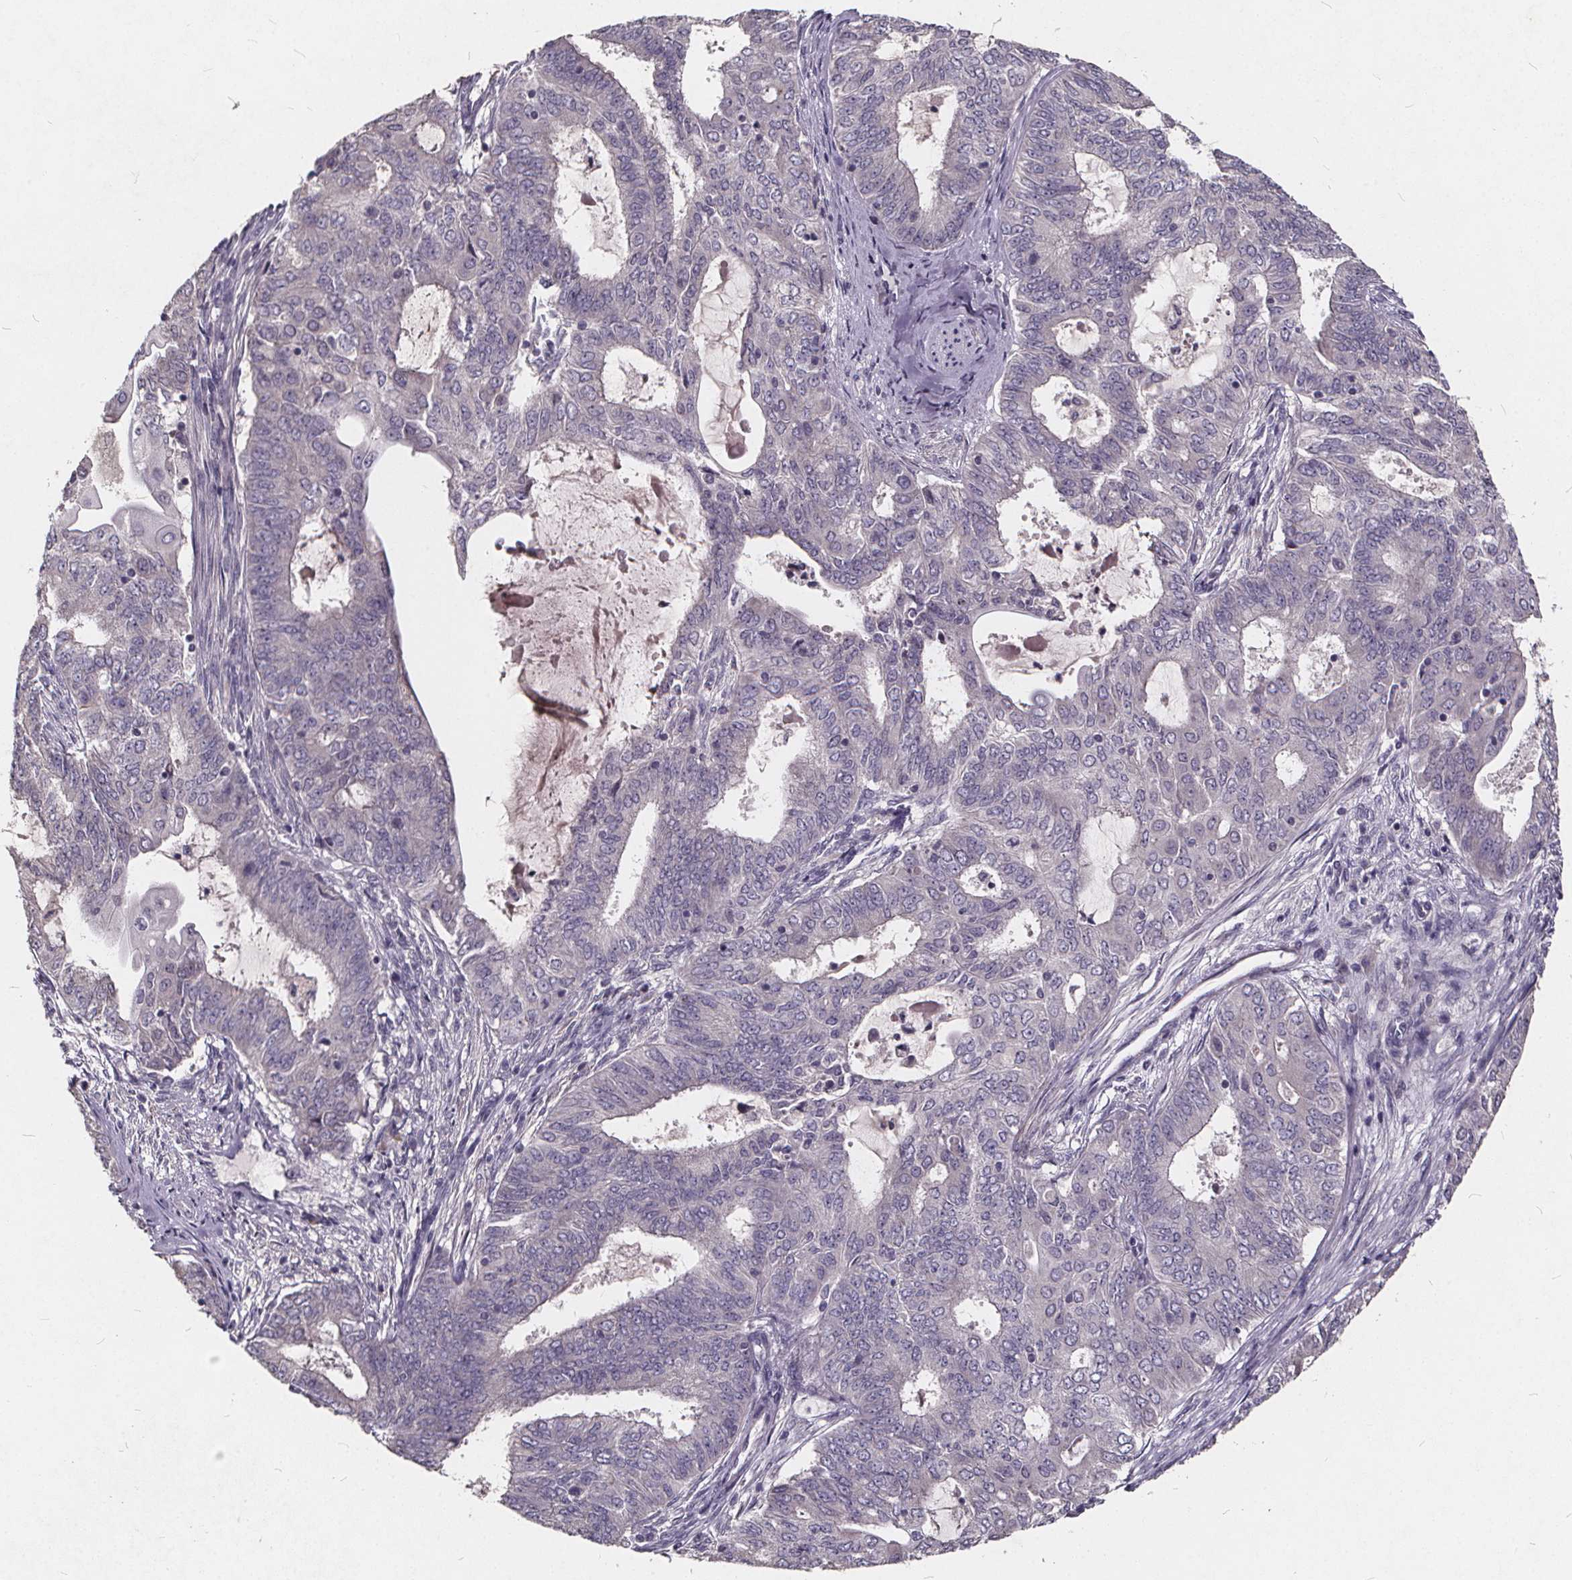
{"staining": {"intensity": "negative", "quantity": "none", "location": "none"}, "tissue": "endometrial cancer", "cell_type": "Tumor cells", "image_type": "cancer", "snomed": [{"axis": "morphology", "description": "Adenocarcinoma, NOS"}, {"axis": "topography", "description": "Endometrium"}], "caption": "Immunohistochemical staining of endometrial adenocarcinoma exhibits no significant positivity in tumor cells.", "gene": "TSPAN14", "patient": {"sex": "female", "age": 62}}